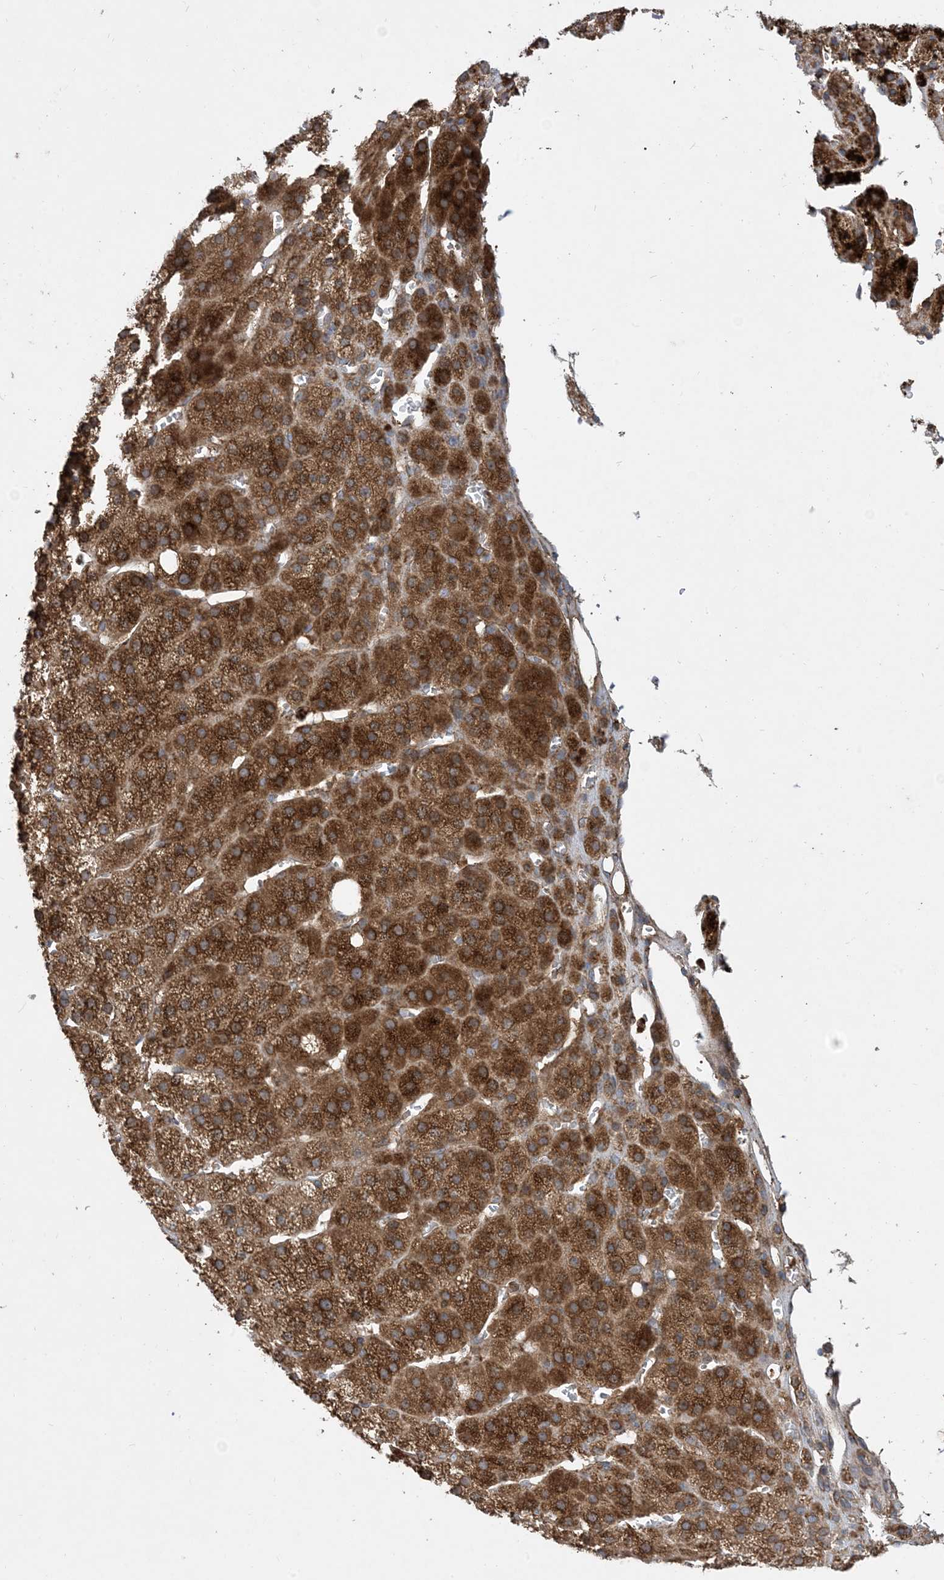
{"staining": {"intensity": "strong", "quantity": ">75%", "location": "cytoplasmic/membranous"}, "tissue": "adrenal gland", "cell_type": "Glandular cells", "image_type": "normal", "snomed": [{"axis": "morphology", "description": "Normal tissue, NOS"}, {"axis": "topography", "description": "Adrenal gland"}], "caption": "Protein positivity by immunohistochemistry (IHC) demonstrates strong cytoplasmic/membranous positivity in approximately >75% of glandular cells in benign adrenal gland.", "gene": "OTOP1", "patient": {"sex": "female", "age": 57}}